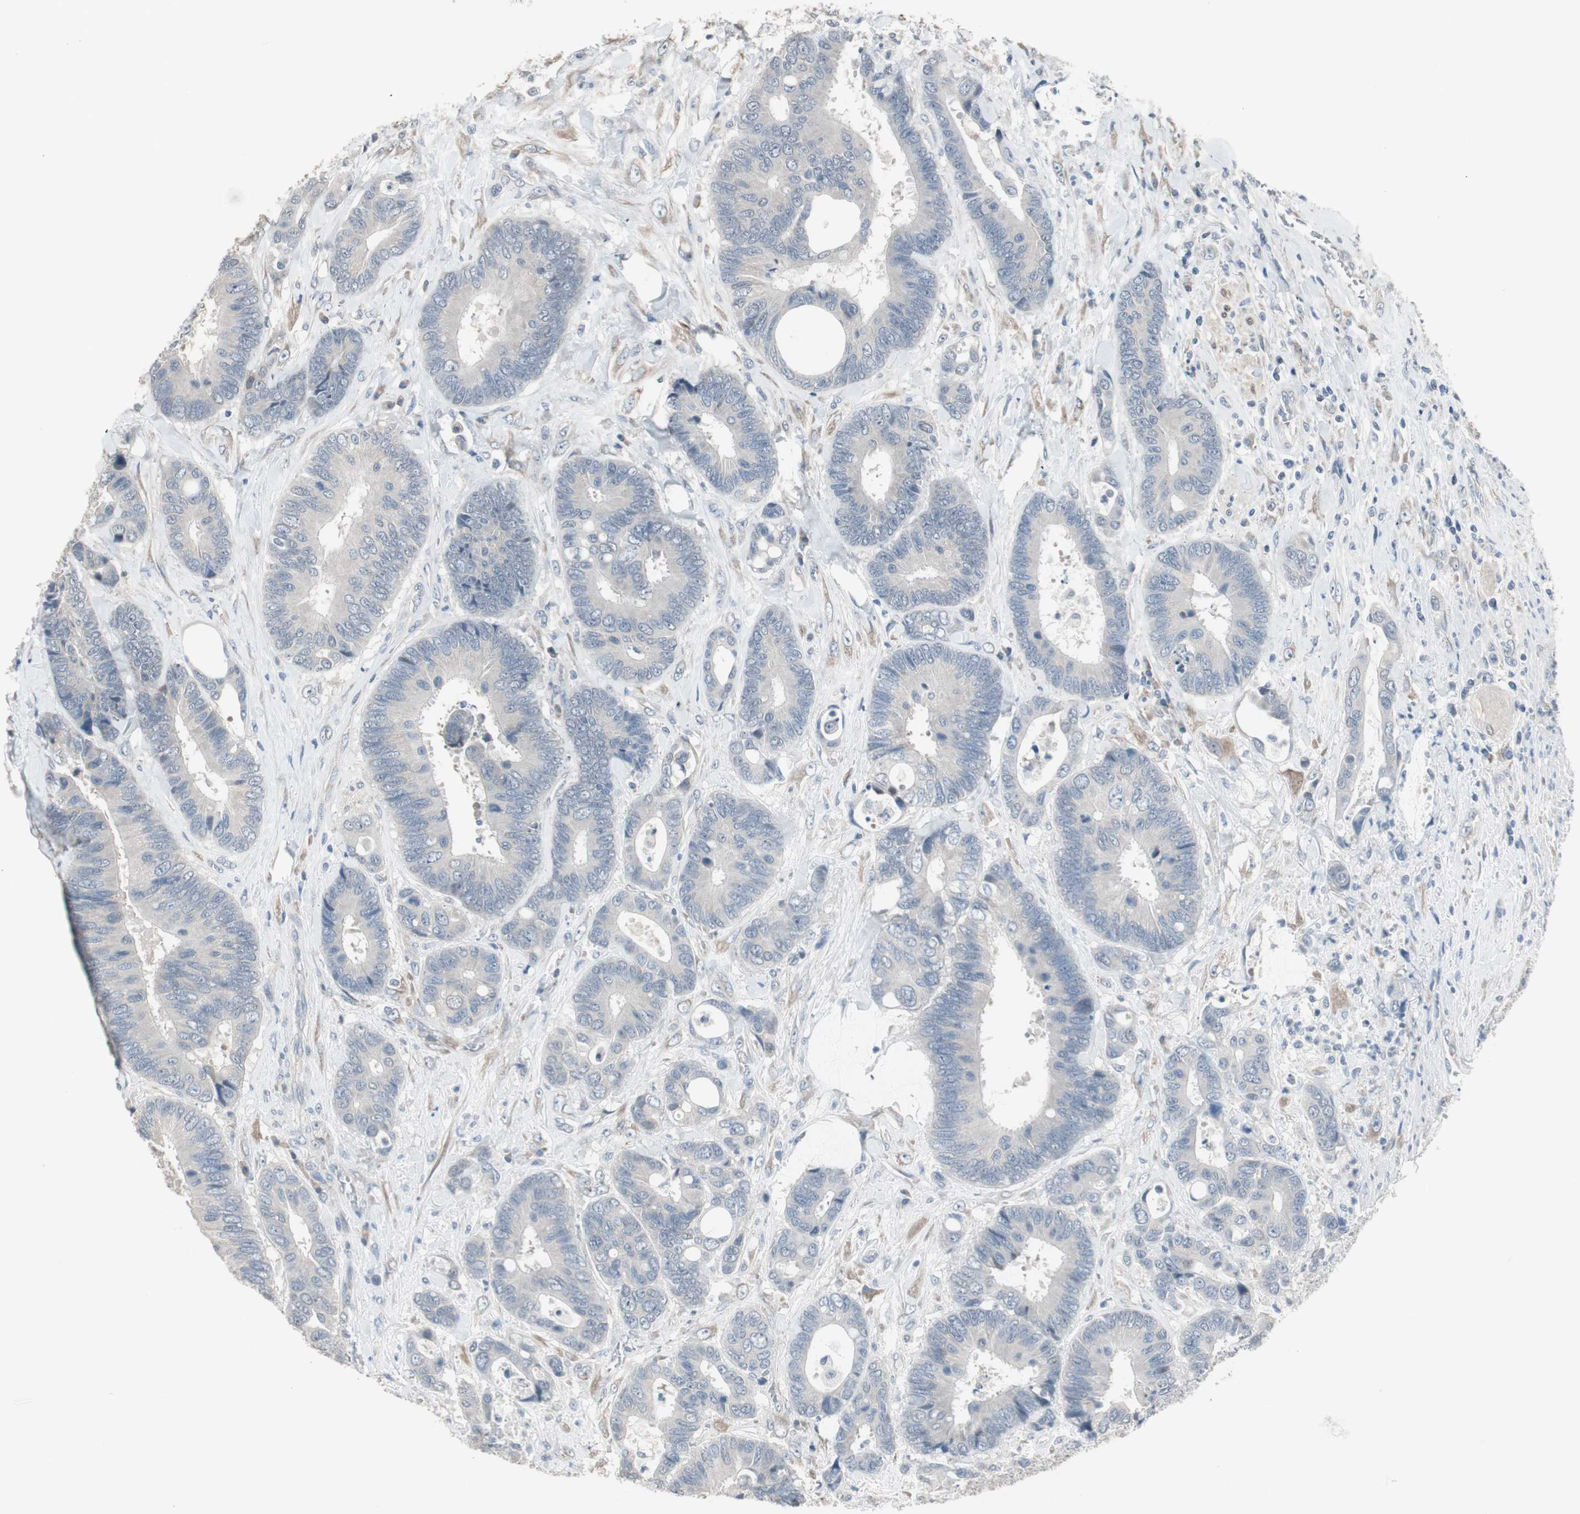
{"staining": {"intensity": "negative", "quantity": "none", "location": "none"}, "tissue": "colorectal cancer", "cell_type": "Tumor cells", "image_type": "cancer", "snomed": [{"axis": "morphology", "description": "Adenocarcinoma, NOS"}, {"axis": "topography", "description": "Rectum"}], "caption": "High power microscopy histopathology image of an immunohistochemistry micrograph of colorectal adenocarcinoma, revealing no significant staining in tumor cells.", "gene": "PDZK1", "patient": {"sex": "male", "age": 55}}